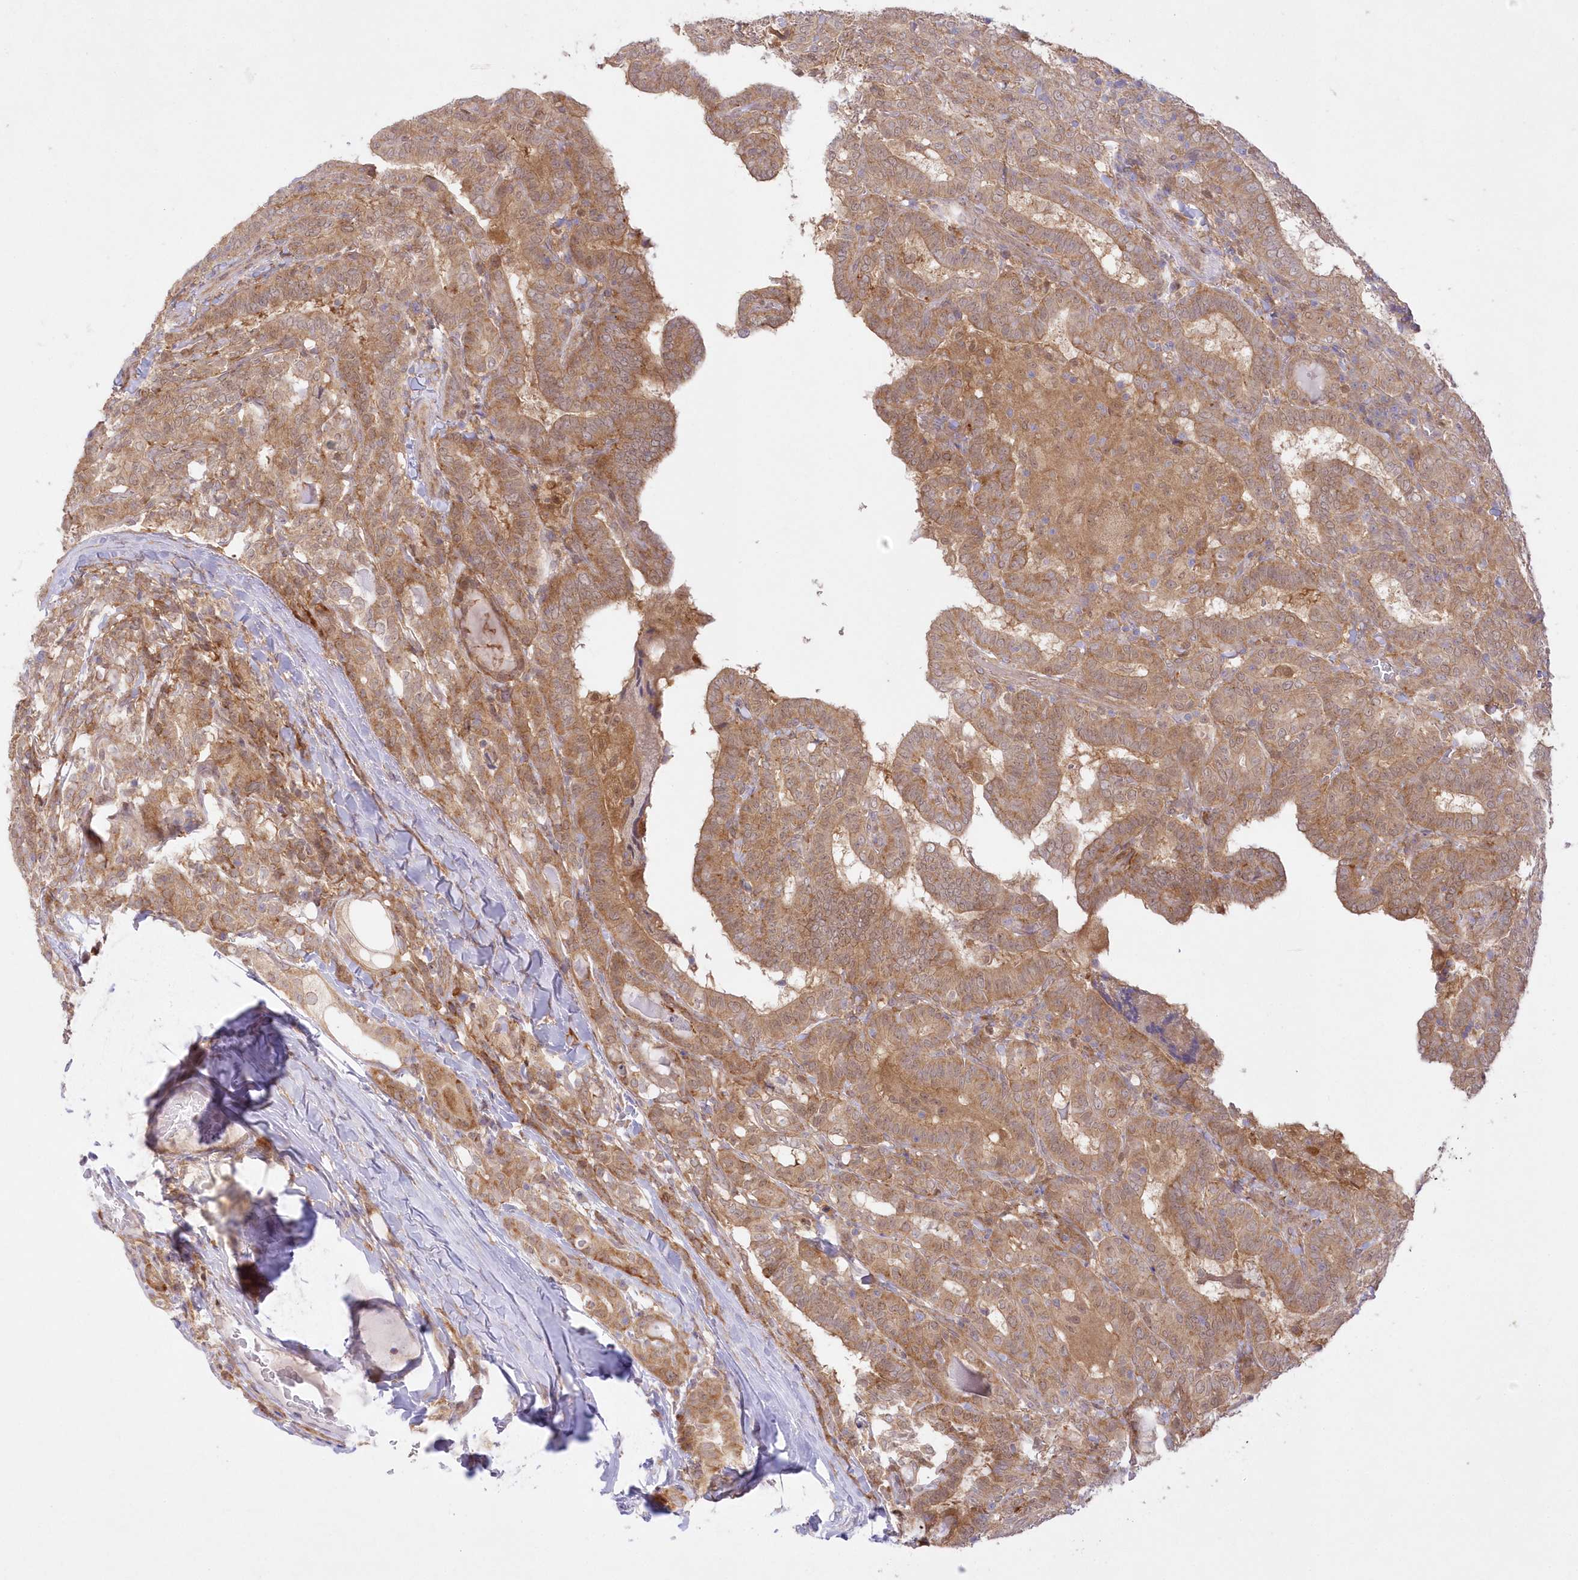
{"staining": {"intensity": "moderate", "quantity": ">75%", "location": "cytoplasmic/membranous"}, "tissue": "thyroid cancer", "cell_type": "Tumor cells", "image_type": "cancer", "snomed": [{"axis": "morphology", "description": "Papillary adenocarcinoma, NOS"}, {"axis": "topography", "description": "Thyroid gland"}], "caption": "An immunohistochemistry (IHC) photomicrograph of tumor tissue is shown. Protein staining in brown shows moderate cytoplasmic/membranous positivity in papillary adenocarcinoma (thyroid) within tumor cells. (brown staining indicates protein expression, while blue staining denotes nuclei).", "gene": "RNPEP", "patient": {"sex": "female", "age": 72}}